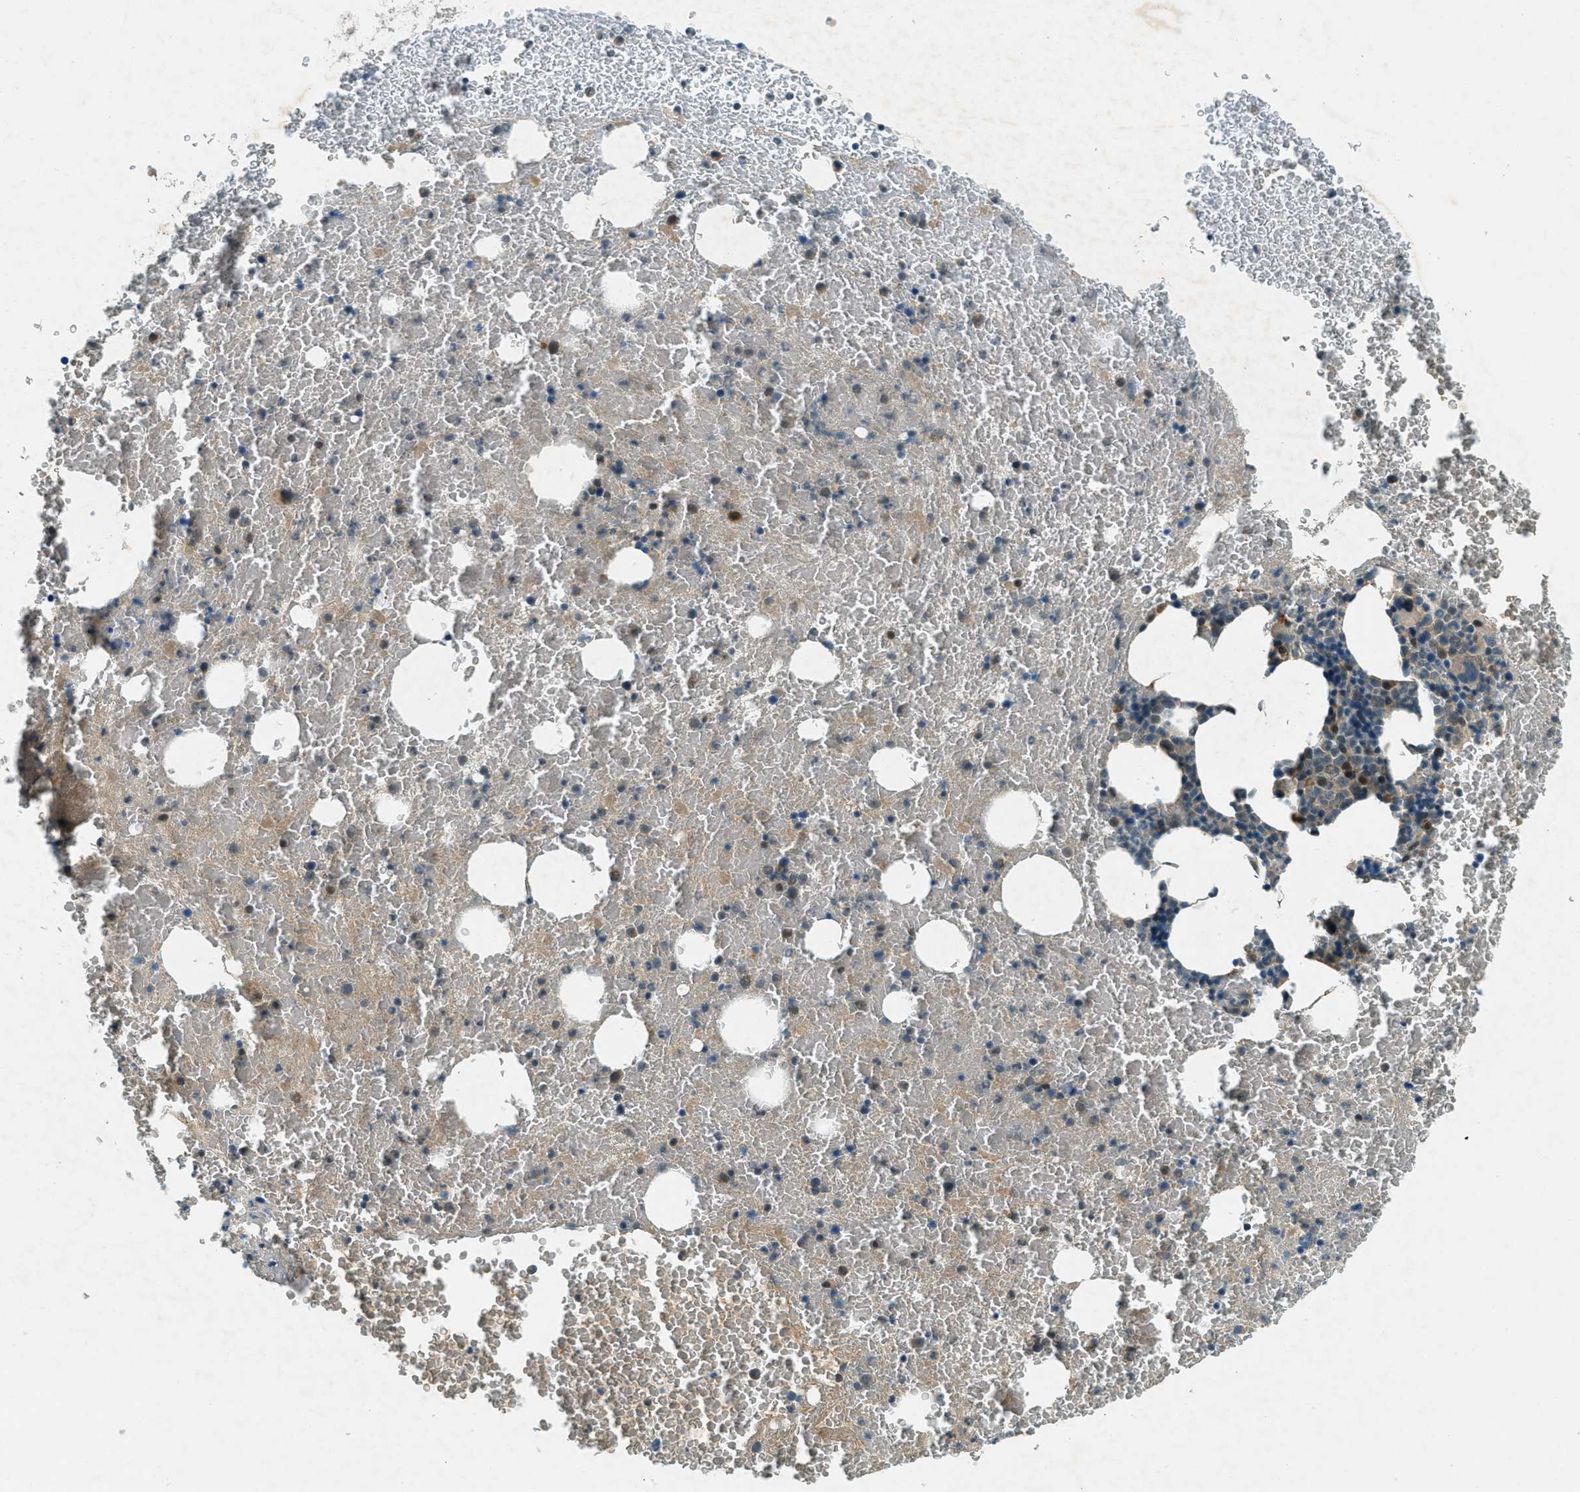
{"staining": {"intensity": "moderate", "quantity": "<25%", "location": "cytoplasmic/membranous"}, "tissue": "bone marrow", "cell_type": "Hematopoietic cells", "image_type": "normal", "snomed": [{"axis": "morphology", "description": "Normal tissue, NOS"}, {"axis": "morphology", "description": "Inflammation, NOS"}, {"axis": "topography", "description": "Bone marrow"}], "caption": "High-magnification brightfield microscopy of benign bone marrow stained with DAB (brown) and counterstained with hematoxylin (blue). hematopoietic cells exhibit moderate cytoplasmic/membranous staining is present in approximately<25% of cells. (DAB = brown stain, brightfield microscopy at high magnification).", "gene": "STK11", "patient": {"sex": "male", "age": 47}}